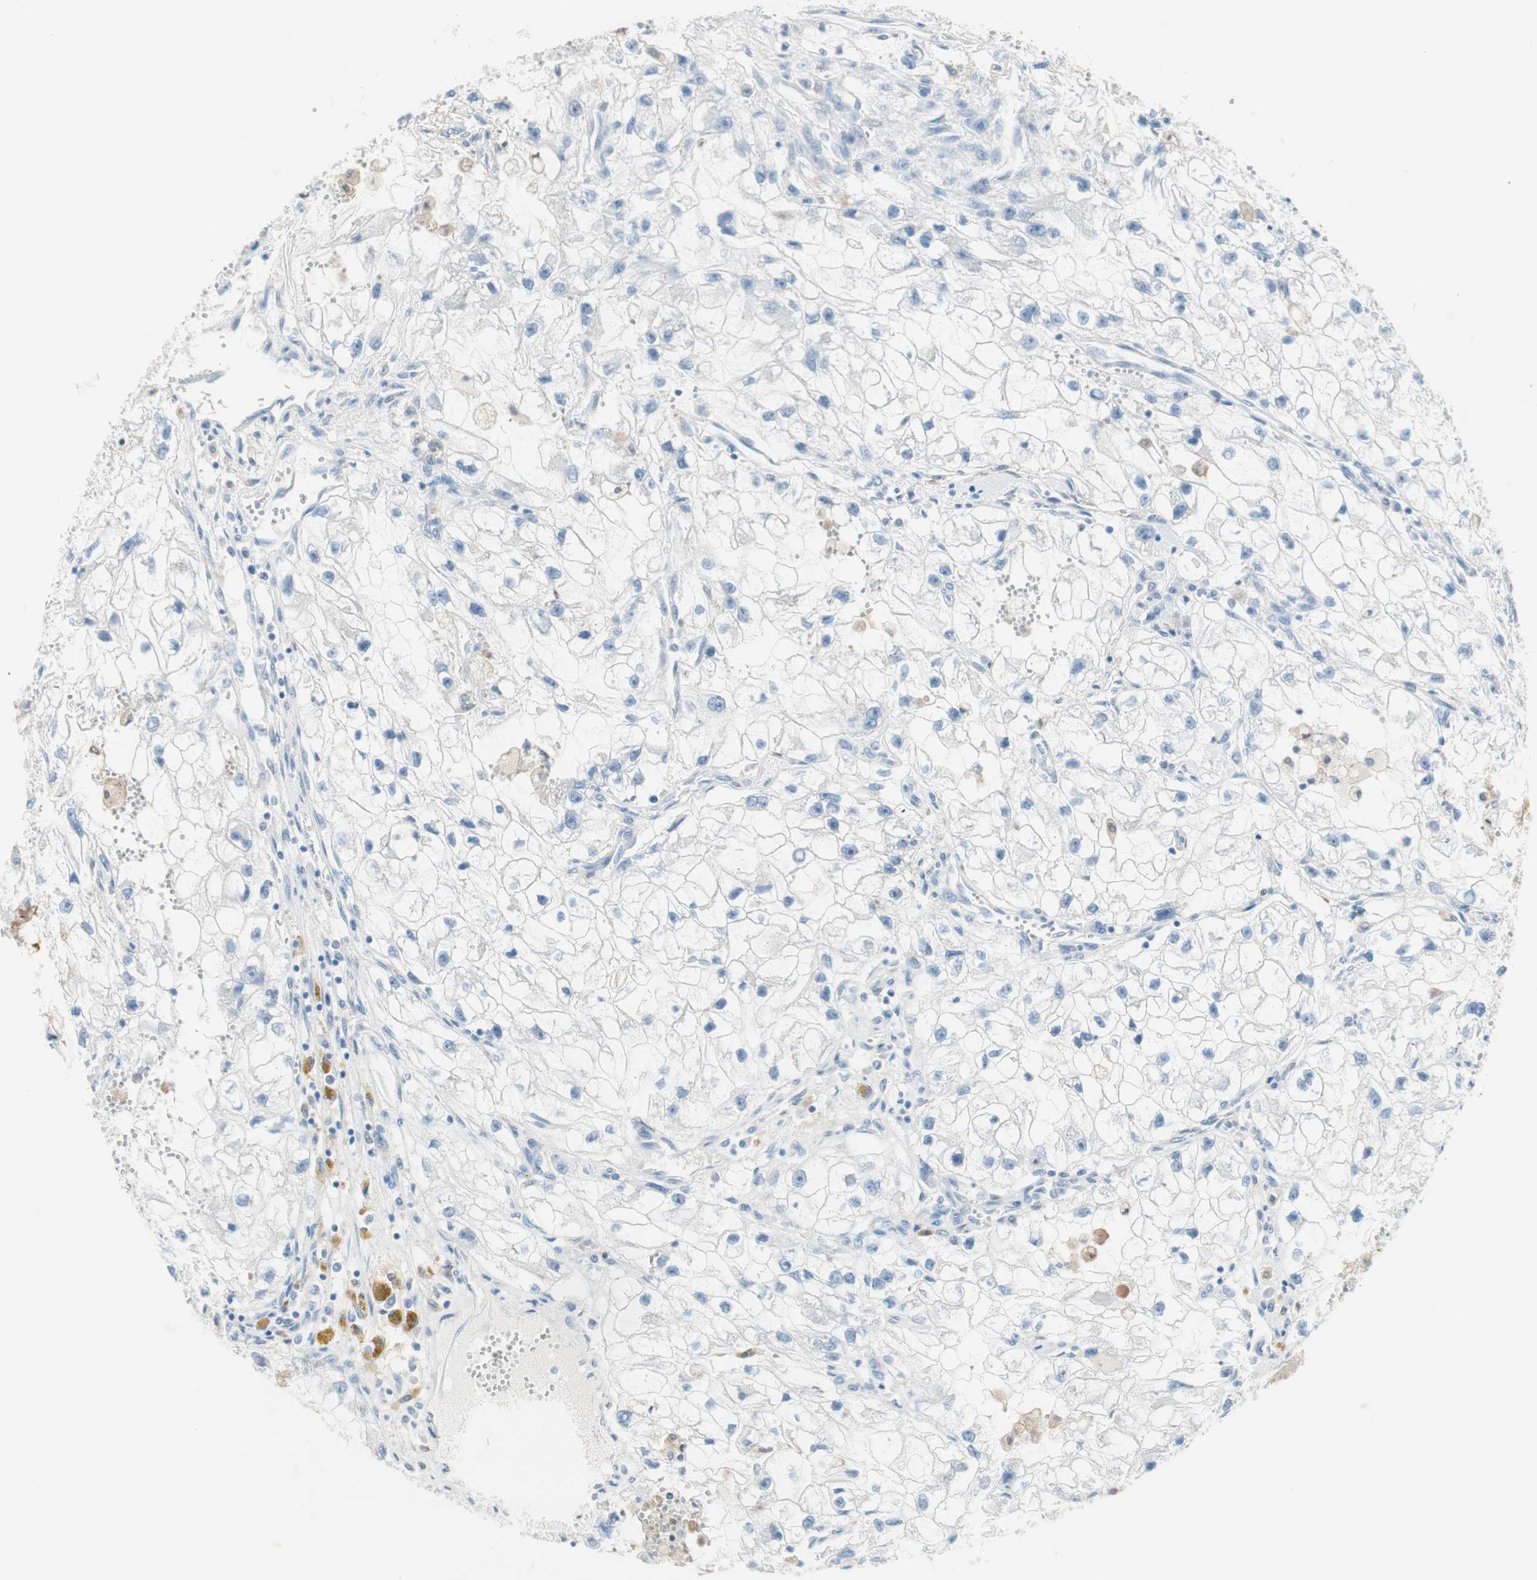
{"staining": {"intensity": "negative", "quantity": "none", "location": "none"}, "tissue": "renal cancer", "cell_type": "Tumor cells", "image_type": "cancer", "snomed": [{"axis": "morphology", "description": "Adenocarcinoma, NOS"}, {"axis": "topography", "description": "Kidney"}], "caption": "Protein analysis of renal cancer shows no significant positivity in tumor cells.", "gene": "GLUL", "patient": {"sex": "female", "age": 70}}